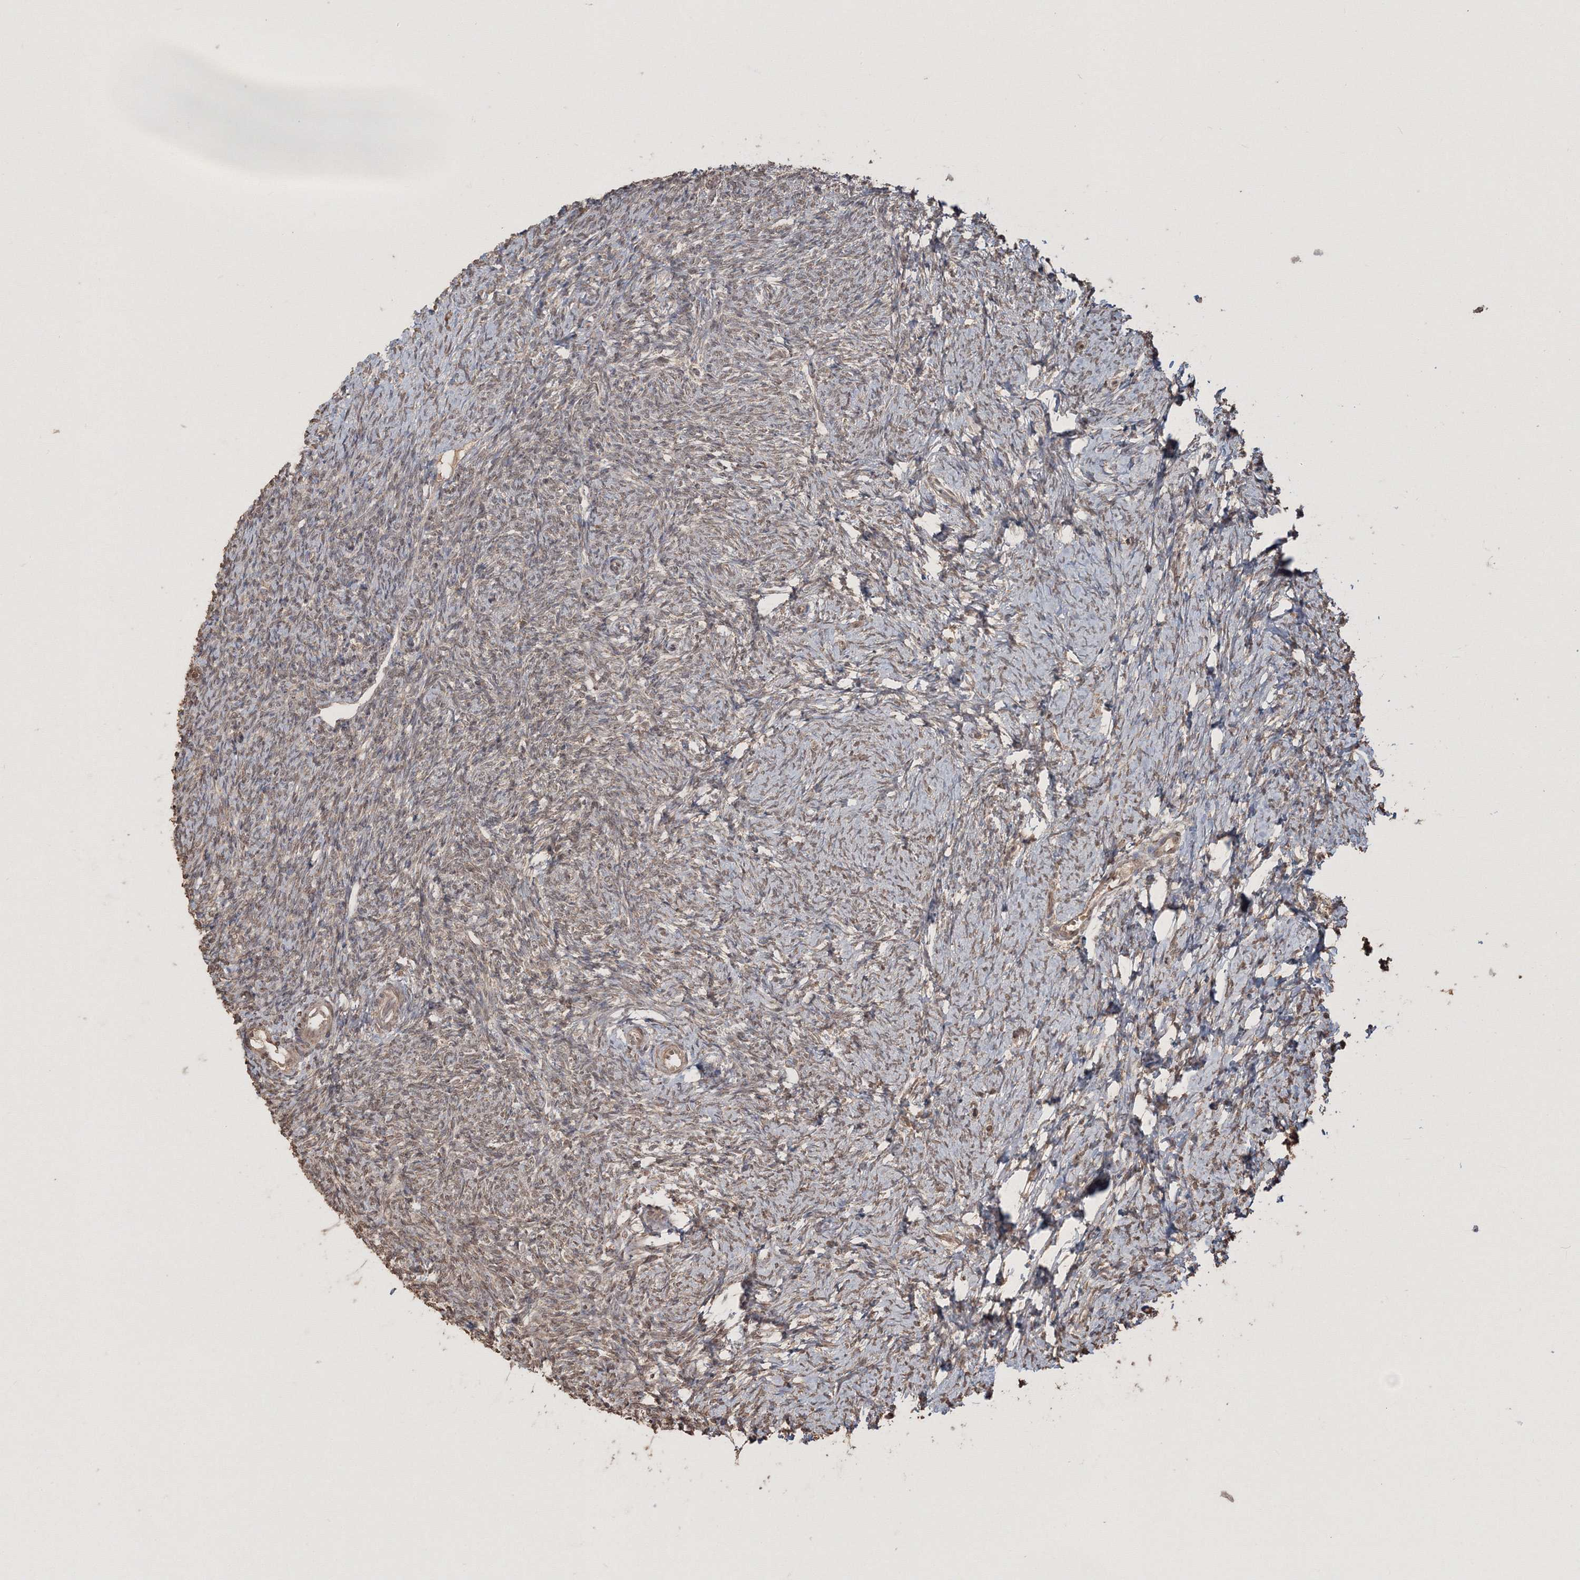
{"staining": {"intensity": "moderate", "quantity": ">75%", "location": "cytoplasmic/membranous"}, "tissue": "ovary", "cell_type": "Follicle cells", "image_type": "normal", "snomed": [{"axis": "morphology", "description": "Normal tissue, NOS"}, {"axis": "morphology", "description": "Cyst, NOS"}, {"axis": "topography", "description": "Ovary"}], "caption": "Follicle cells exhibit medium levels of moderate cytoplasmic/membranous staining in approximately >75% of cells in benign human ovary. (DAB (3,3'-diaminobenzidine) IHC with brightfield microscopy, high magnification).", "gene": "CCDC122", "patient": {"sex": "female", "age": 33}}